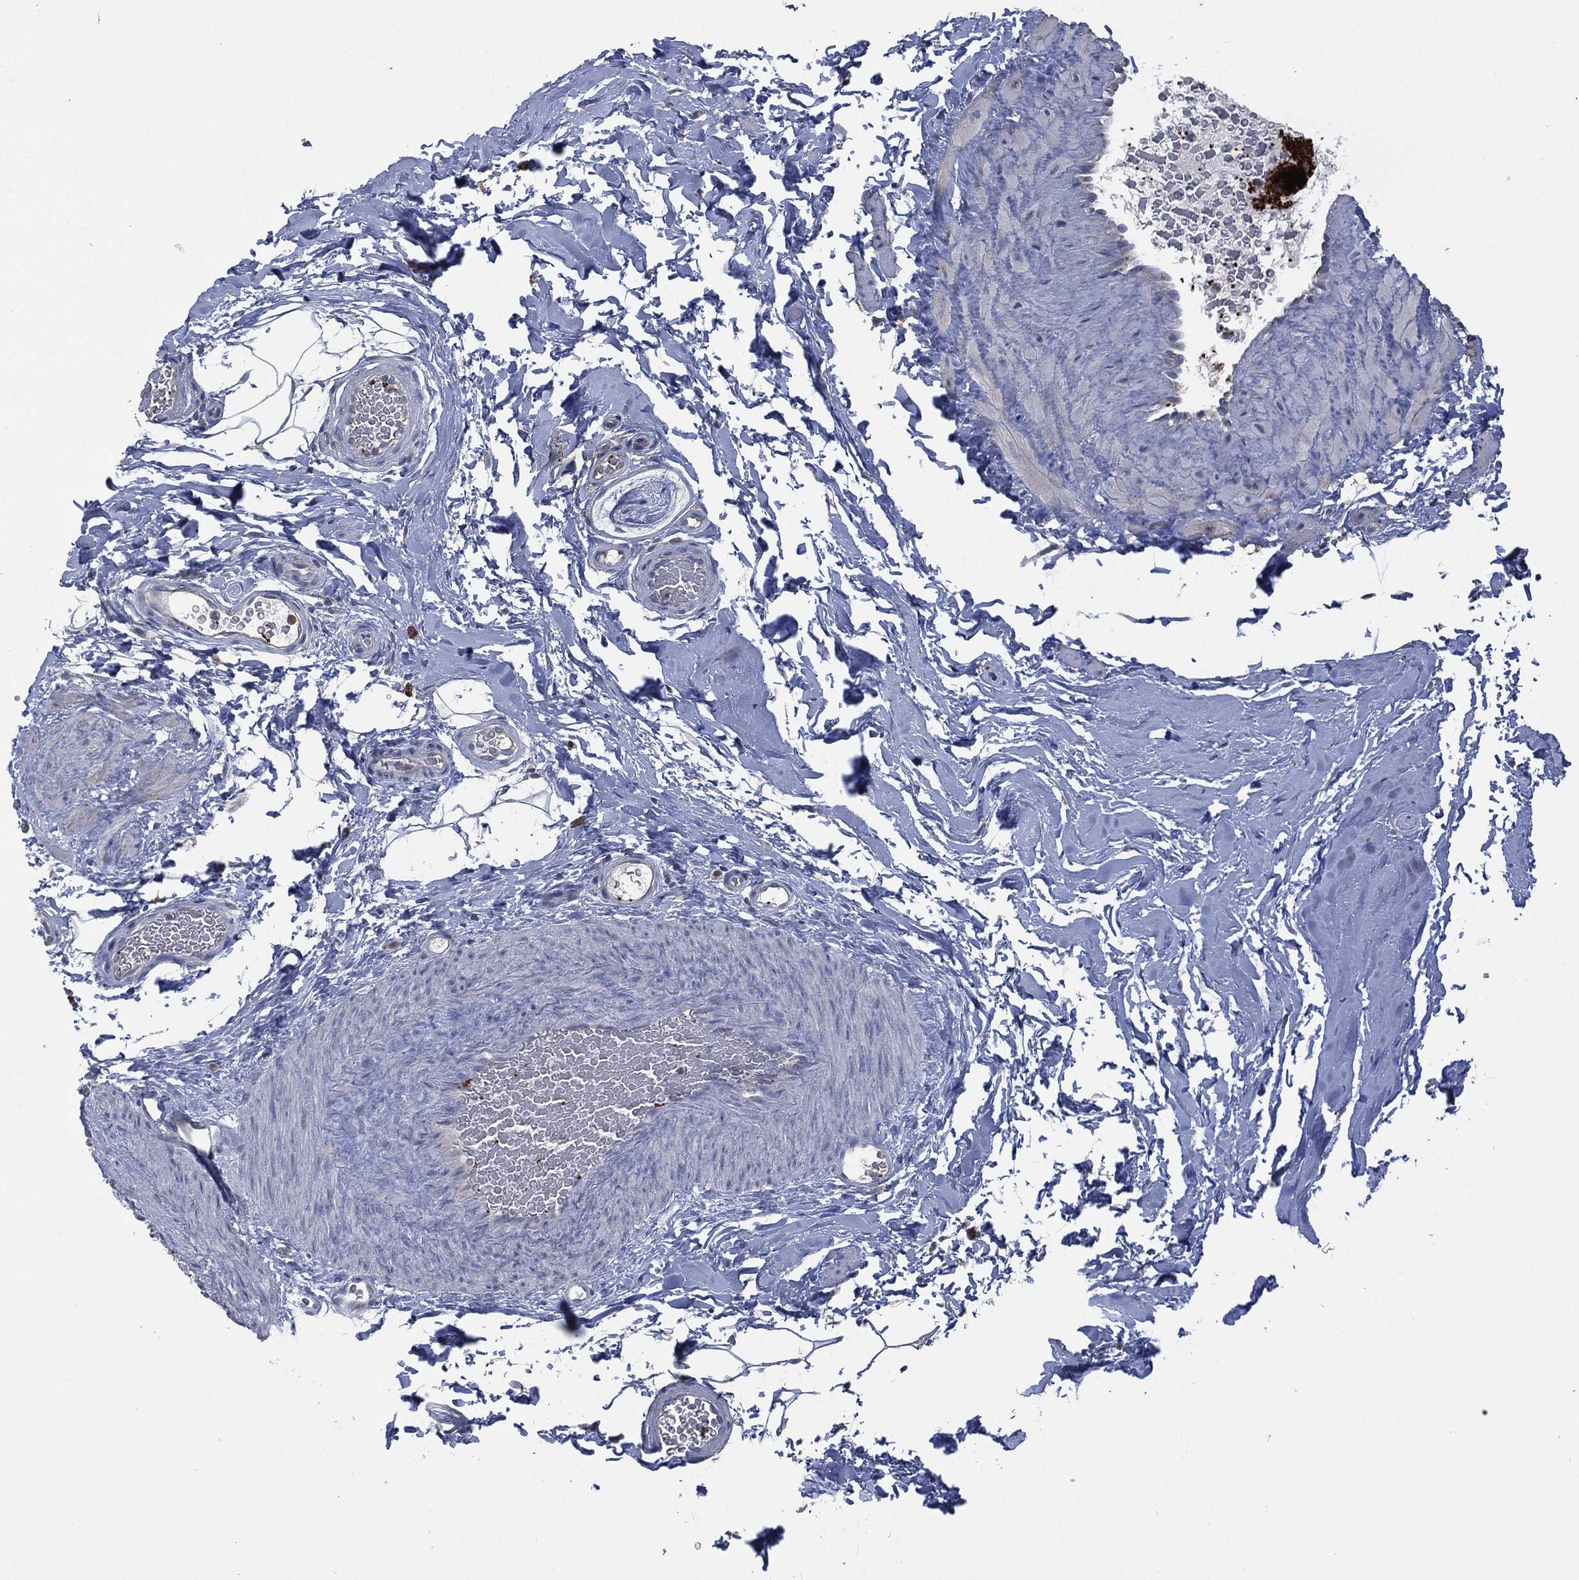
{"staining": {"intensity": "negative", "quantity": "none", "location": "none"}, "tissue": "adipose tissue", "cell_type": "Adipocytes", "image_type": "normal", "snomed": [{"axis": "morphology", "description": "Normal tissue, NOS"}, {"axis": "topography", "description": "Soft tissue"}, {"axis": "topography", "description": "Vascular tissue"}], "caption": "Adipose tissue was stained to show a protein in brown. There is no significant staining in adipocytes. The staining was performed using DAB to visualize the protein expression in brown, while the nuclei were stained in blue with hematoxylin (Magnification: 20x).", "gene": "CD33", "patient": {"sex": "male", "age": 41}}